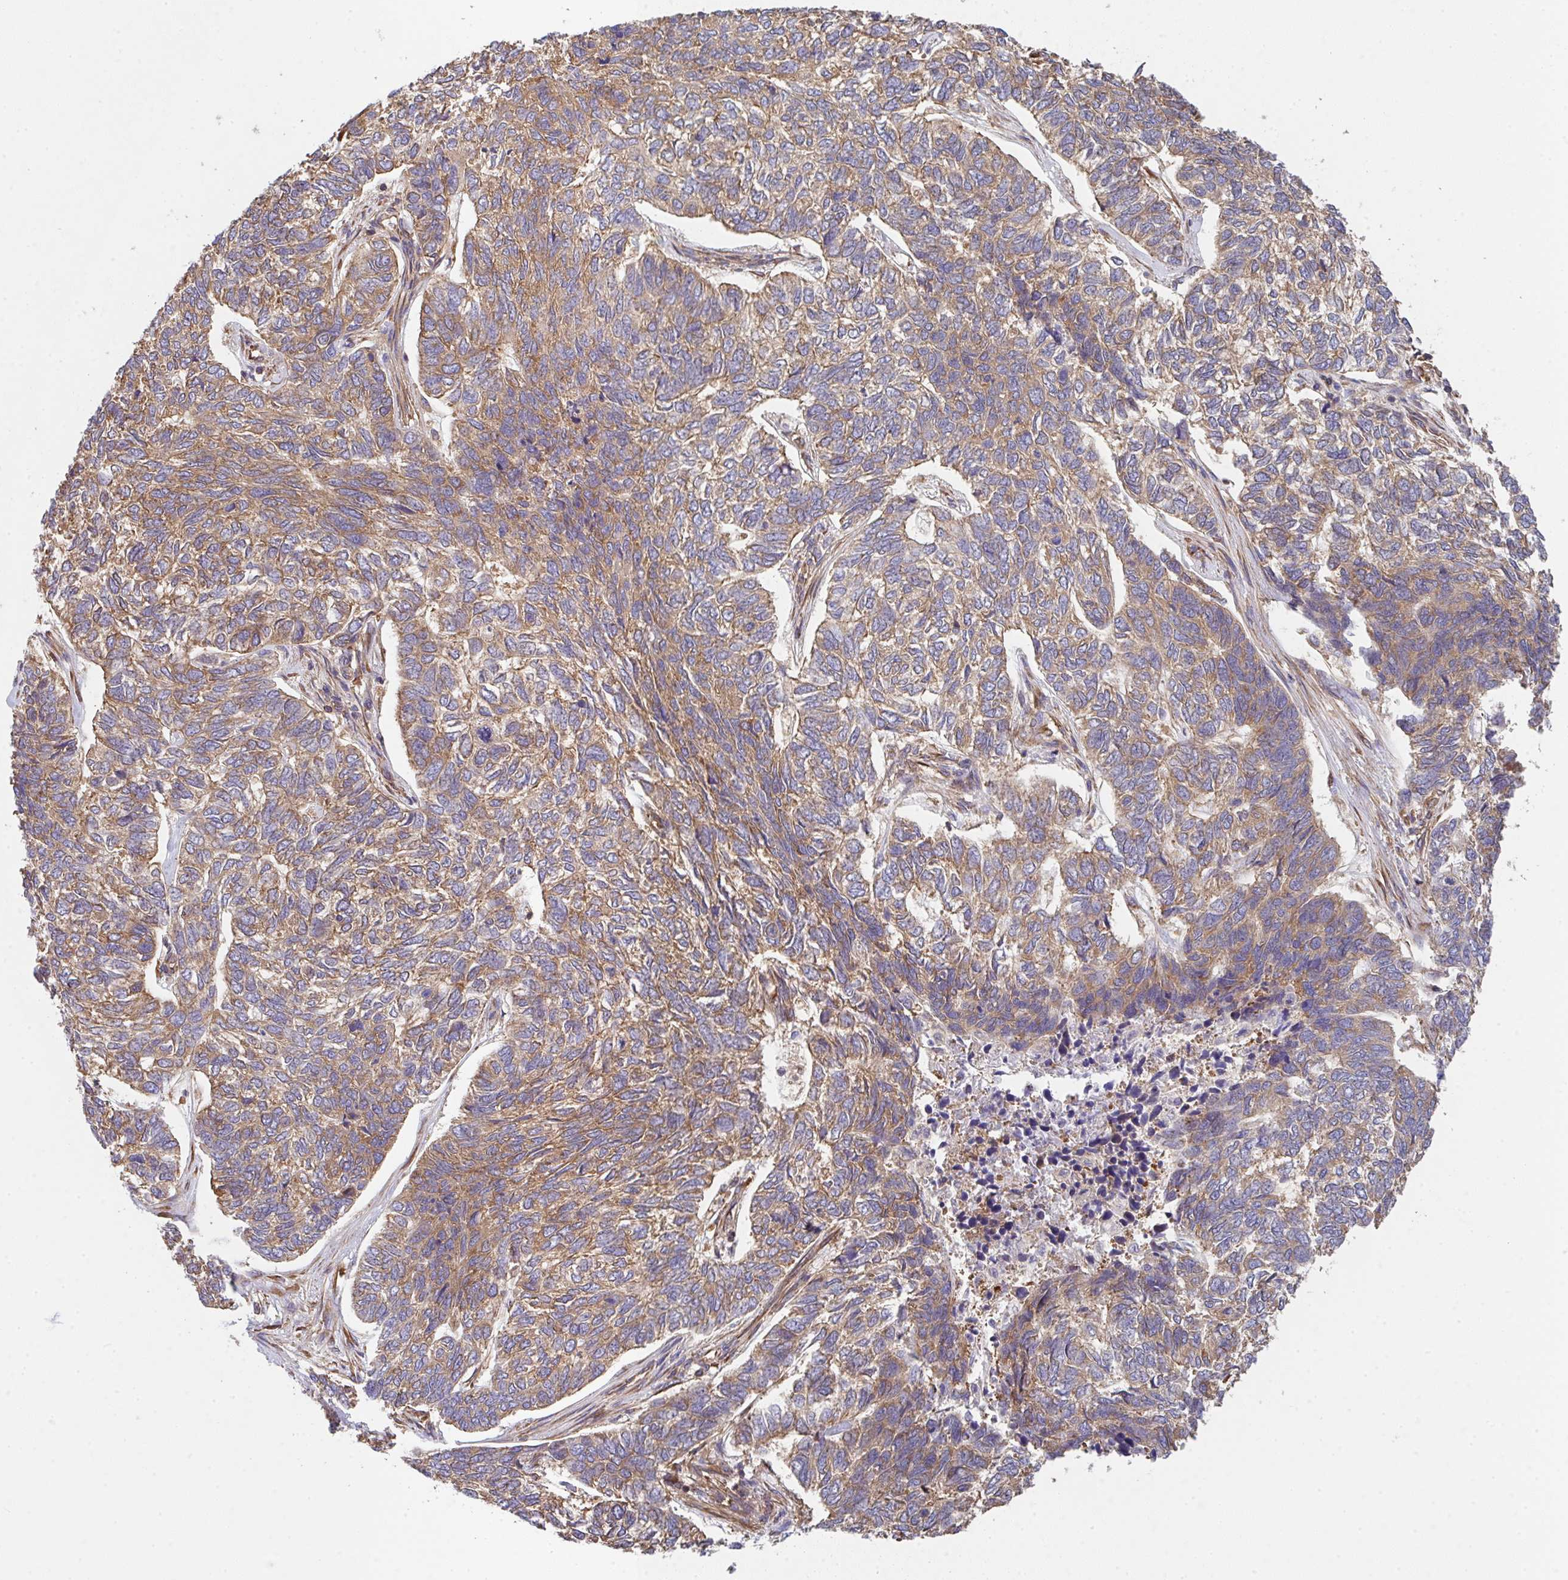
{"staining": {"intensity": "moderate", "quantity": ">75%", "location": "cytoplasmic/membranous"}, "tissue": "skin cancer", "cell_type": "Tumor cells", "image_type": "cancer", "snomed": [{"axis": "morphology", "description": "Basal cell carcinoma"}, {"axis": "topography", "description": "Skin"}], "caption": "About >75% of tumor cells in human skin cancer (basal cell carcinoma) exhibit moderate cytoplasmic/membranous protein staining as visualized by brown immunohistochemical staining.", "gene": "TMEM229A", "patient": {"sex": "female", "age": 65}}